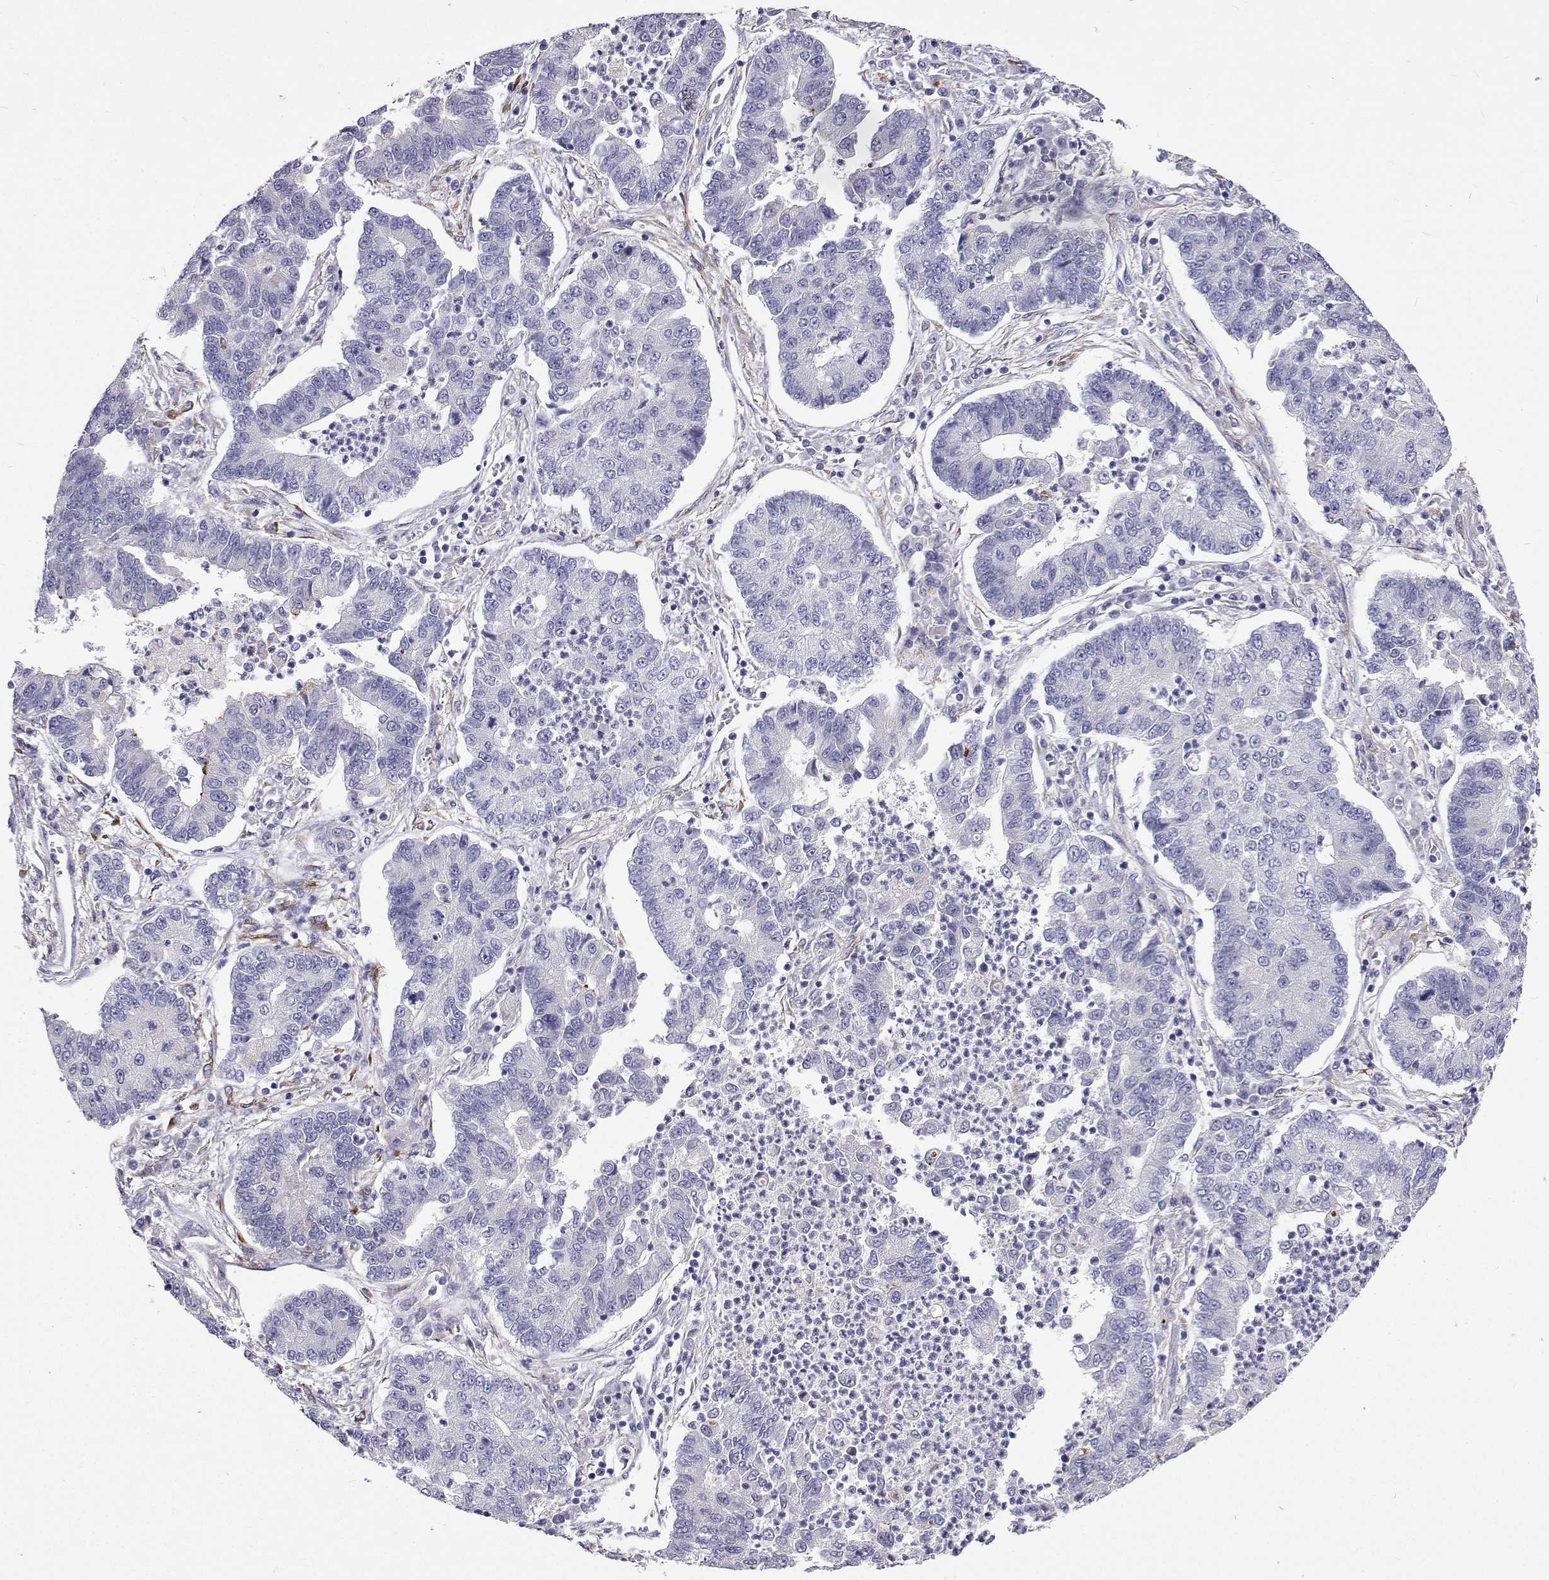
{"staining": {"intensity": "negative", "quantity": "none", "location": "none"}, "tissue": "lung cancer", "cell_type": "Tumor cells", "image_type": "cancer", "snomed": [{"axis": "morphology", "description": "Adenocarcinoma, NOS"}, {"axis": "topography", "description": "Lung"}], "caption": "An IHC image of lung cancer is shown. There is no staining in tumor cells of lung cancer. (DAB immunohistochemistry, high magnification).", "gene": "LHFPL7", "patient": {"sex": "female", "age": 57}}